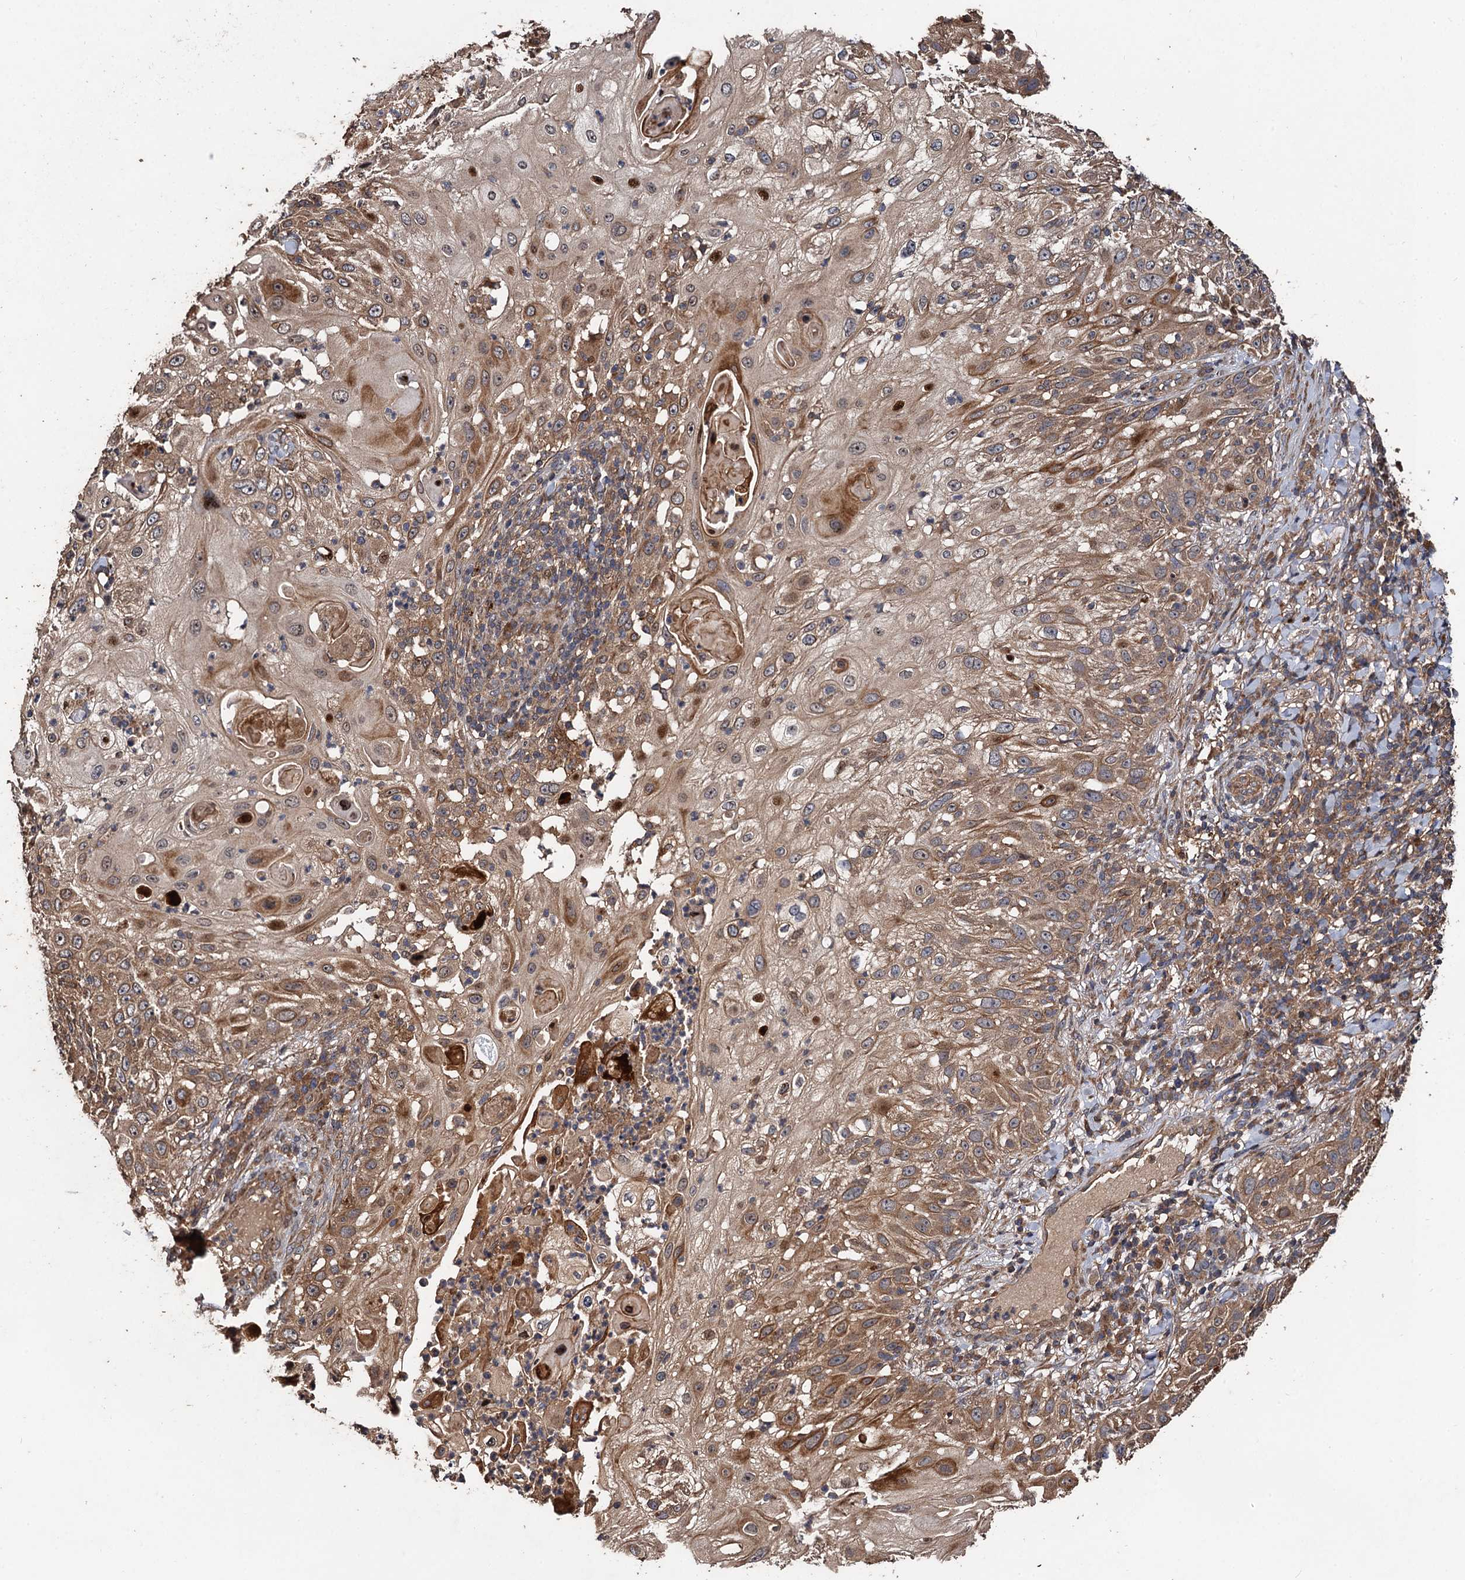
{"staining": {"intensity": "moderate", "quantity": ">75%", "location": "cytoplasmic/membranous,nuclear"}, "tissue": "skin cancer", "cell_type": "Tumor cells", "image_type": "cancer", "snomed": [{"axis": "morphology", "description": "Squamous cell carcinoma, NOS"}, {"axis": "topography", "description": "Skin"}], "caption": "Tumor cells show moderate cytoplasmic/membranous and nuclear staining in approximately >75% of cells in squamous cell carcinoma (skin).", "gene": "TMEM39B", "patient": {"sex": "female", "age": 44}}